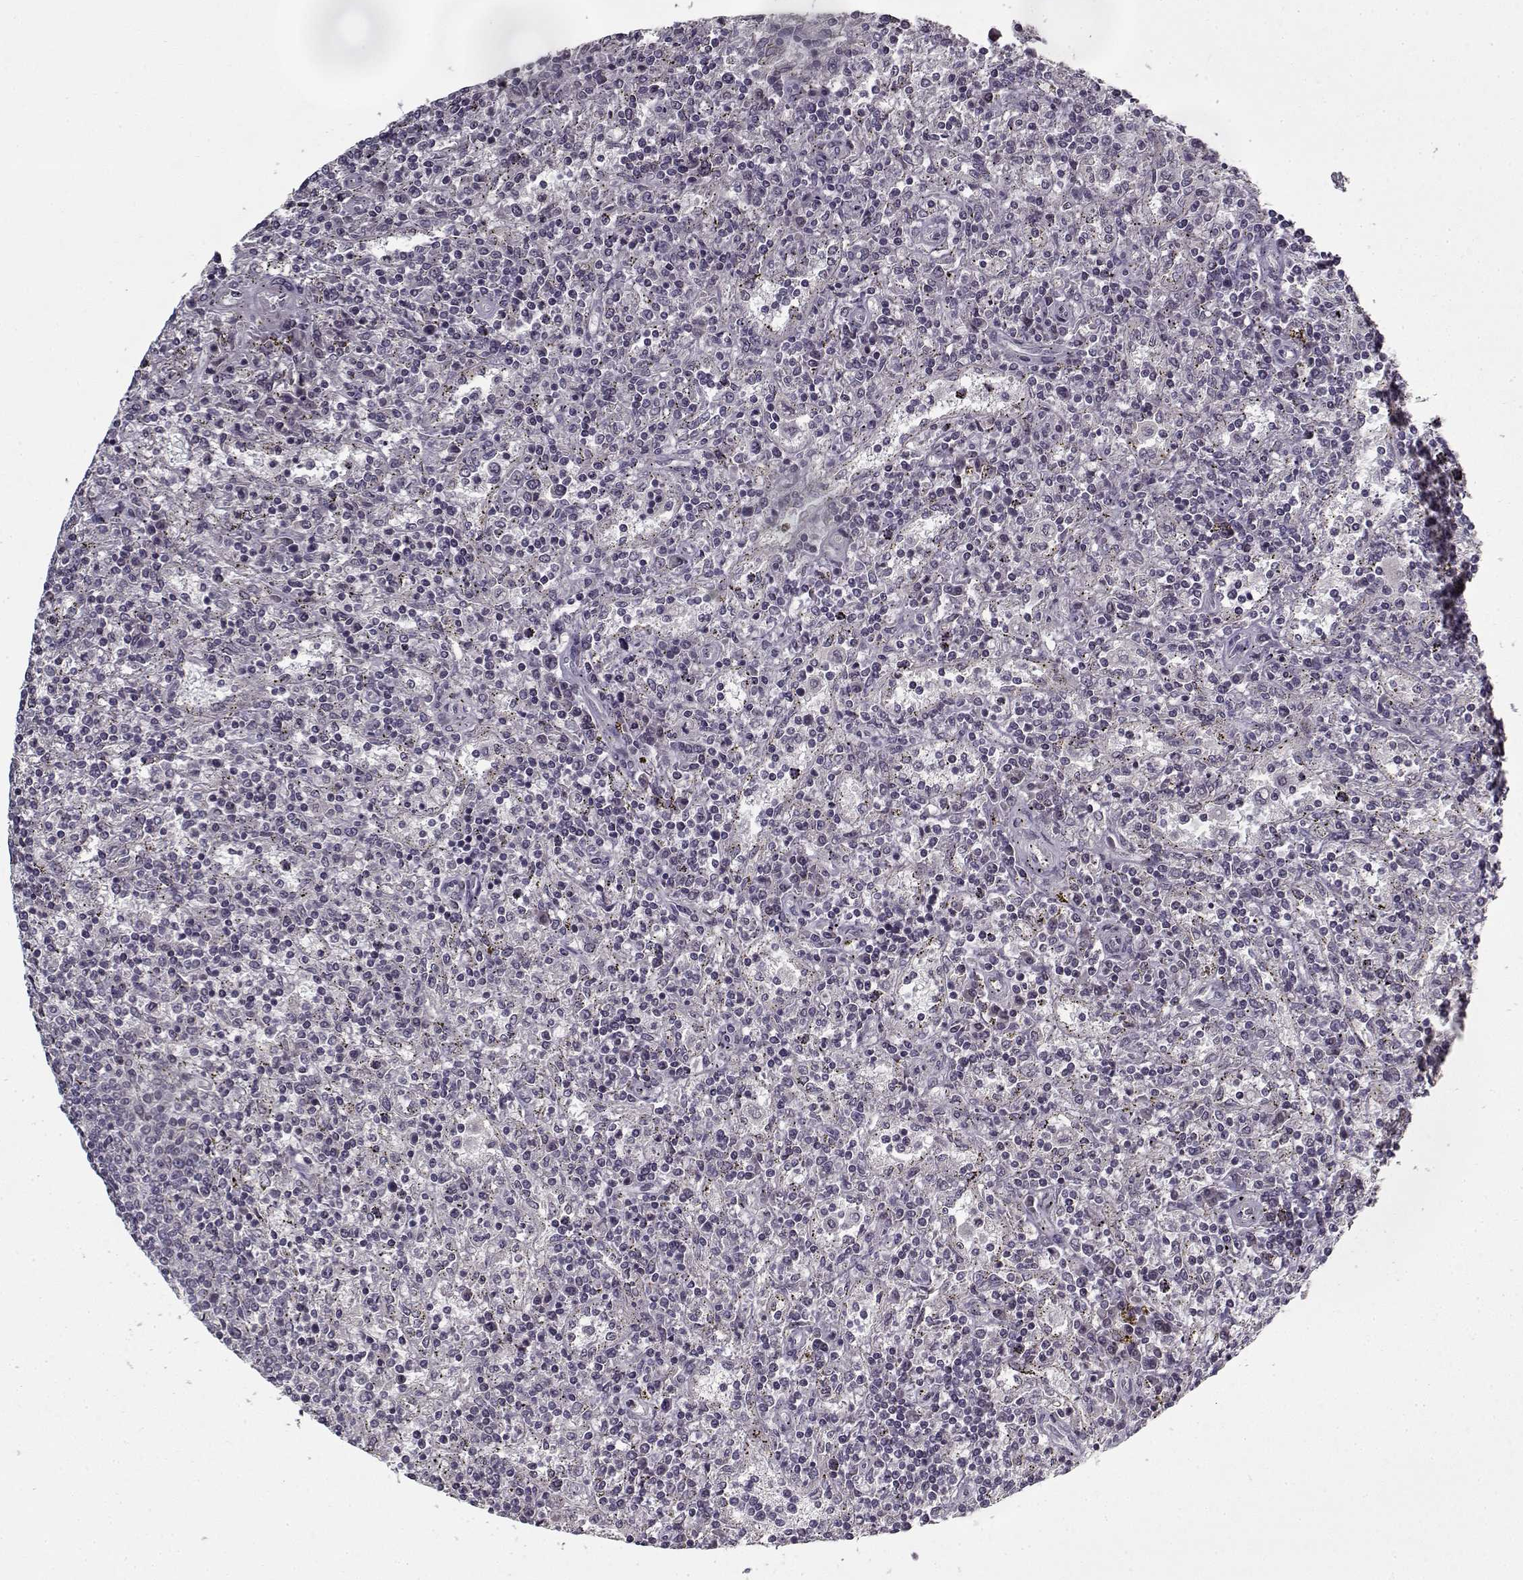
{"staining": {"intensity": "negative", "quantity": "none", "location": "none"}, "tissue": "lymphoma", "cell_type": "Tumor cells", "image_type": "cancer", "snomed": [{"axis": "morphology", "description": "Malignant lymphoma, non-Hodgkin's type, Low grade"}, {"axis": "topography", "description": "Spleen"}], "caption": "IHC photomicrograph of lymphoma stained for a protein (brown), which reveals no staining in tumor cells. The staining was performed using DAB to visualize the protein expression in brown, while the nuclei were stained in blue with hematoxylin (Magnification: 20x).", "gene": "LAMA2", "patient": {"sex": "male", "age": 62}}